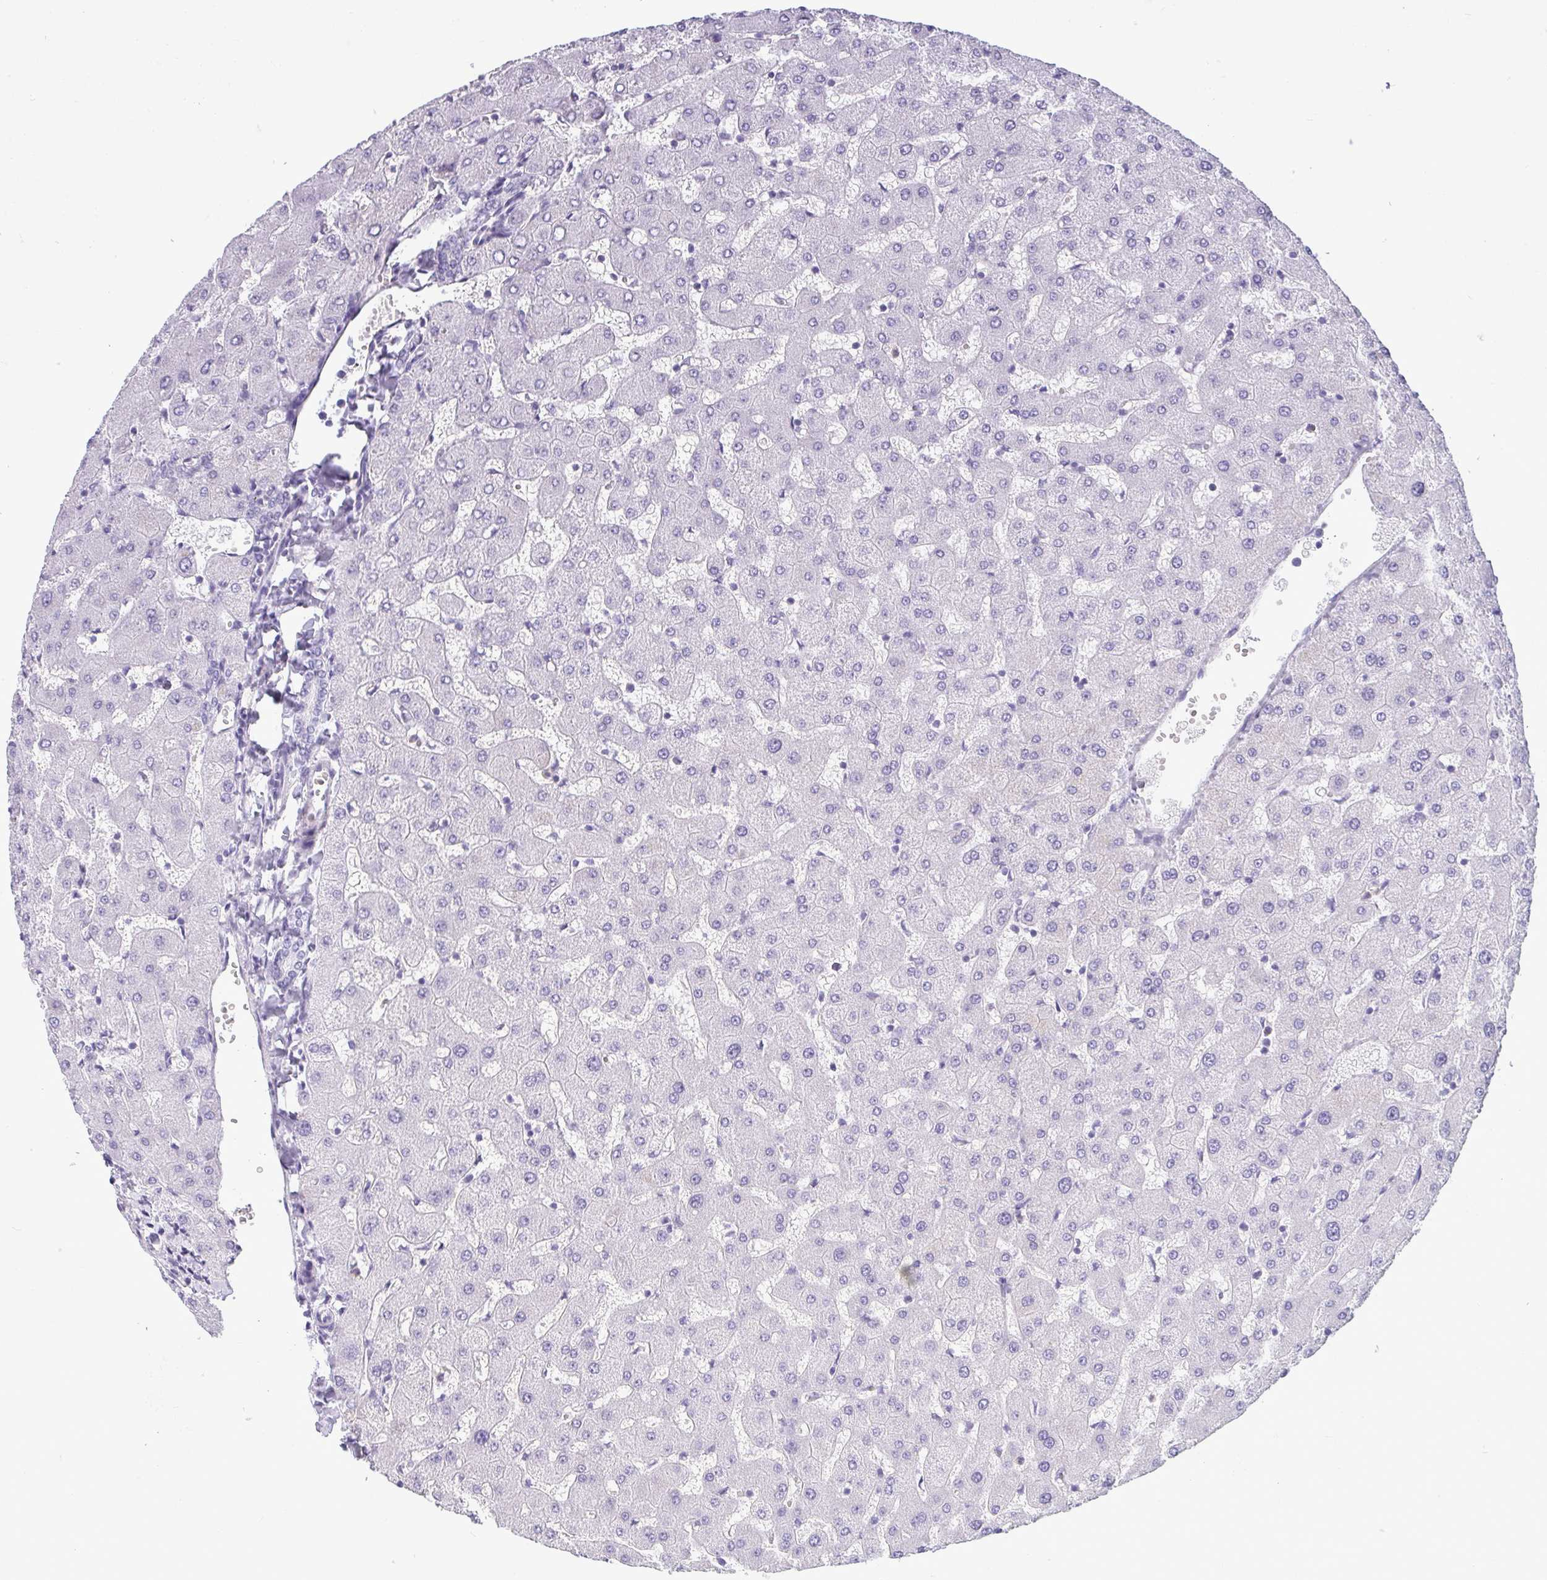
{"staining": {"intensity": "negative", "quantity": "none", "location": "none"}, "tissue": "liver", "cell_type": "Cholangiocytes", "image_type": "normal", "snomed": [{"axis": "morphology", "description": "Normal tissue, NOS"}, {"axis": "topography", "description": "Liver"}], "caption": "Micrograph shows no protein expression in cholangiocytes of unremarkable liver. (Stains: DAB (3,3'-diaminobenzidine) IHC with hematoxylin counter stain, Microscopy: brightfield microscopy at high magnification).", "gene": "MYH10", "patient": {"sex": "female", "age": 63}}